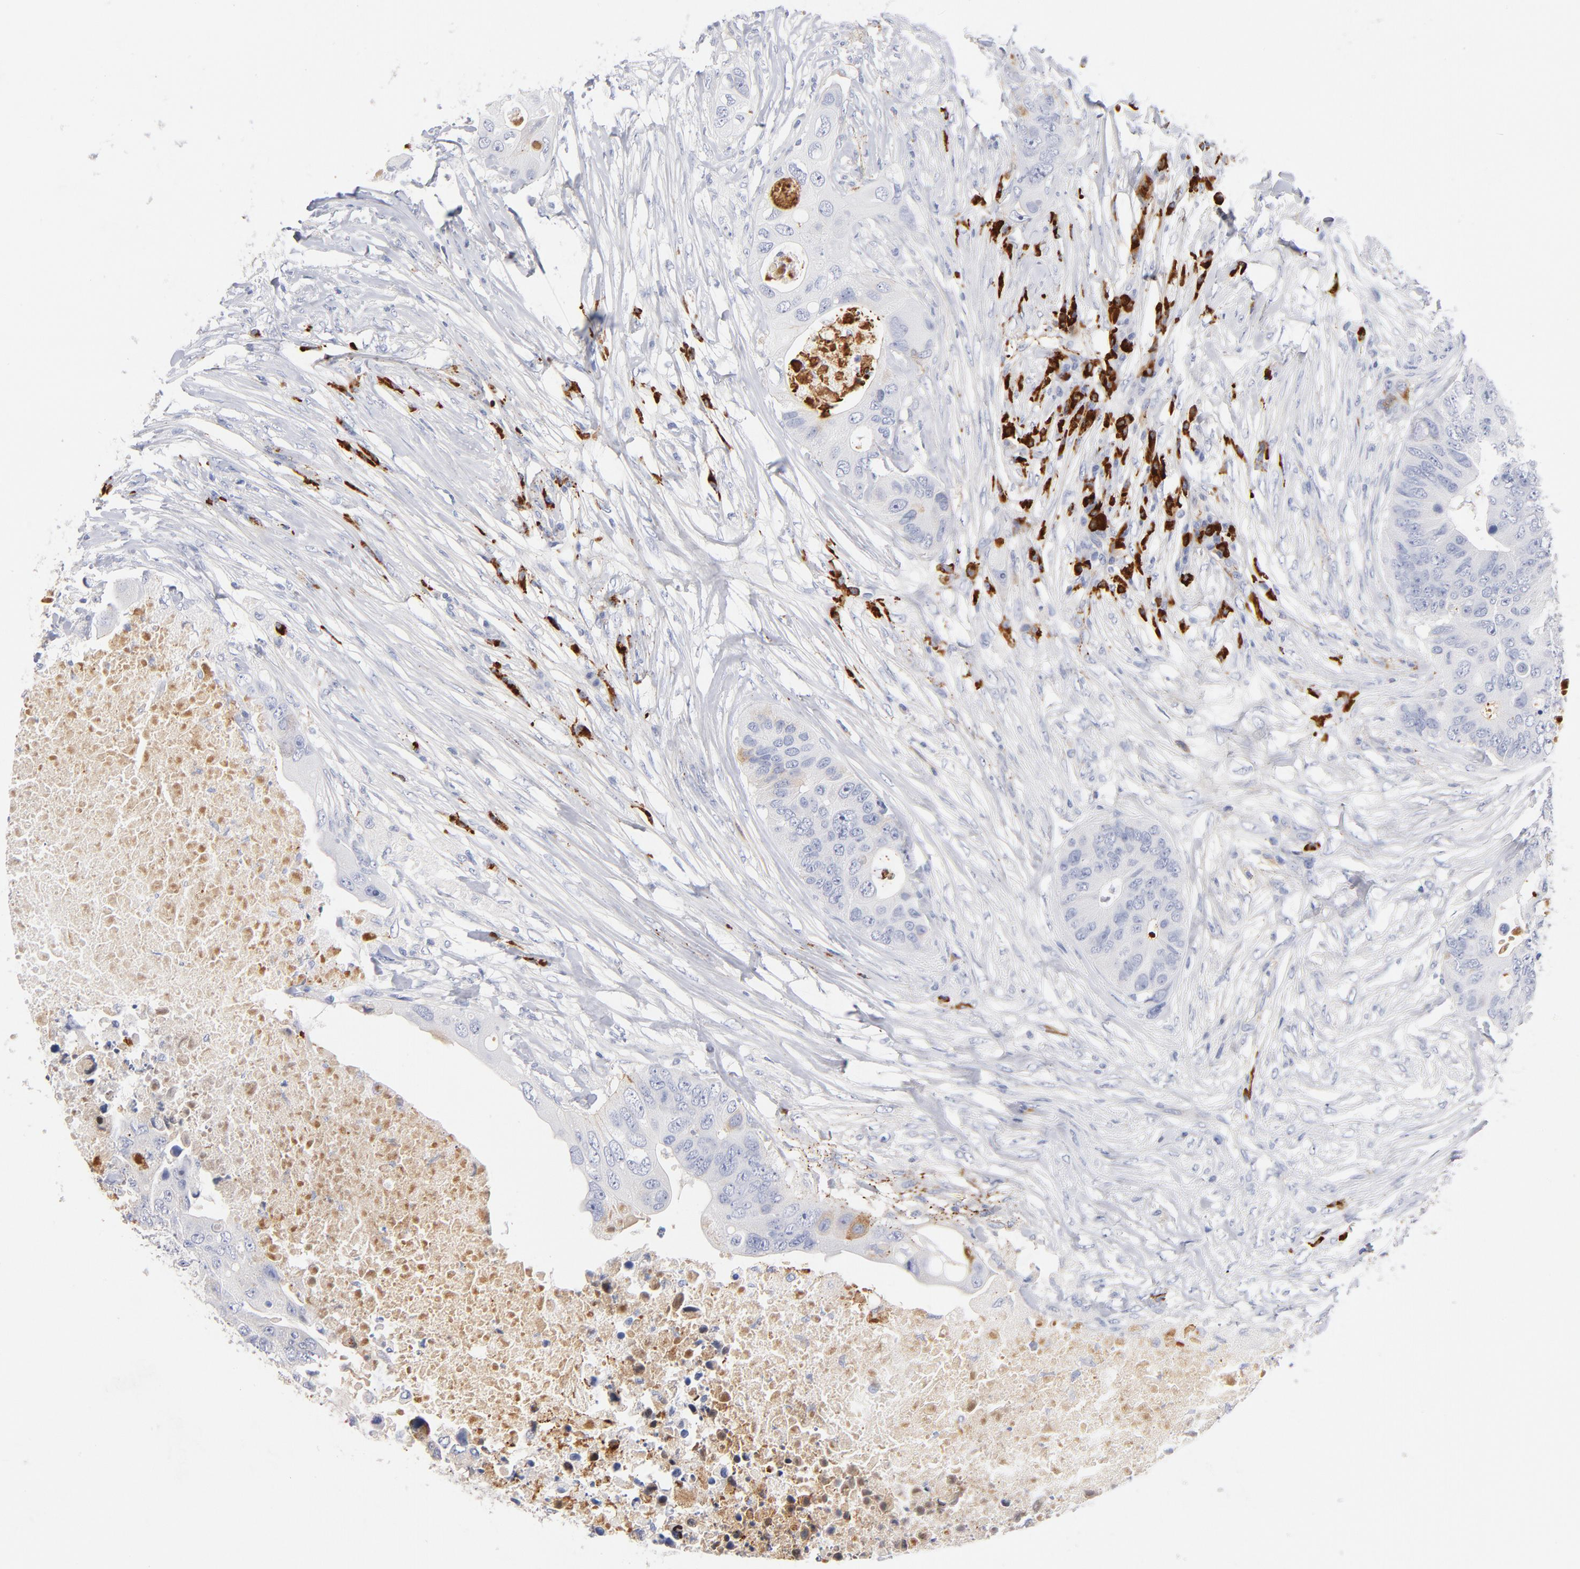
{"staining": {"intensity": "negative", "quantity": "none", "location": "none"}, "tissue": "colorectal cancer", "cell_type": "Tumor cells", "image_type": "cancer", "snomed": [{"axis": "morphology", "description": "Adenocarcinoma, NOS"}, {"axis": "topography", "description": "Colon"}], "caption": "High magnification brightfield microscopy of colorectal adenocarcinoma stained with DAB (3,3'-diaminobenzidine) (brown) and counterstained with hematoxylin (blue): tumor cells show no significant positivity.", "gene": "PLAT", "patient": {"sex": "male", "age": 71}}